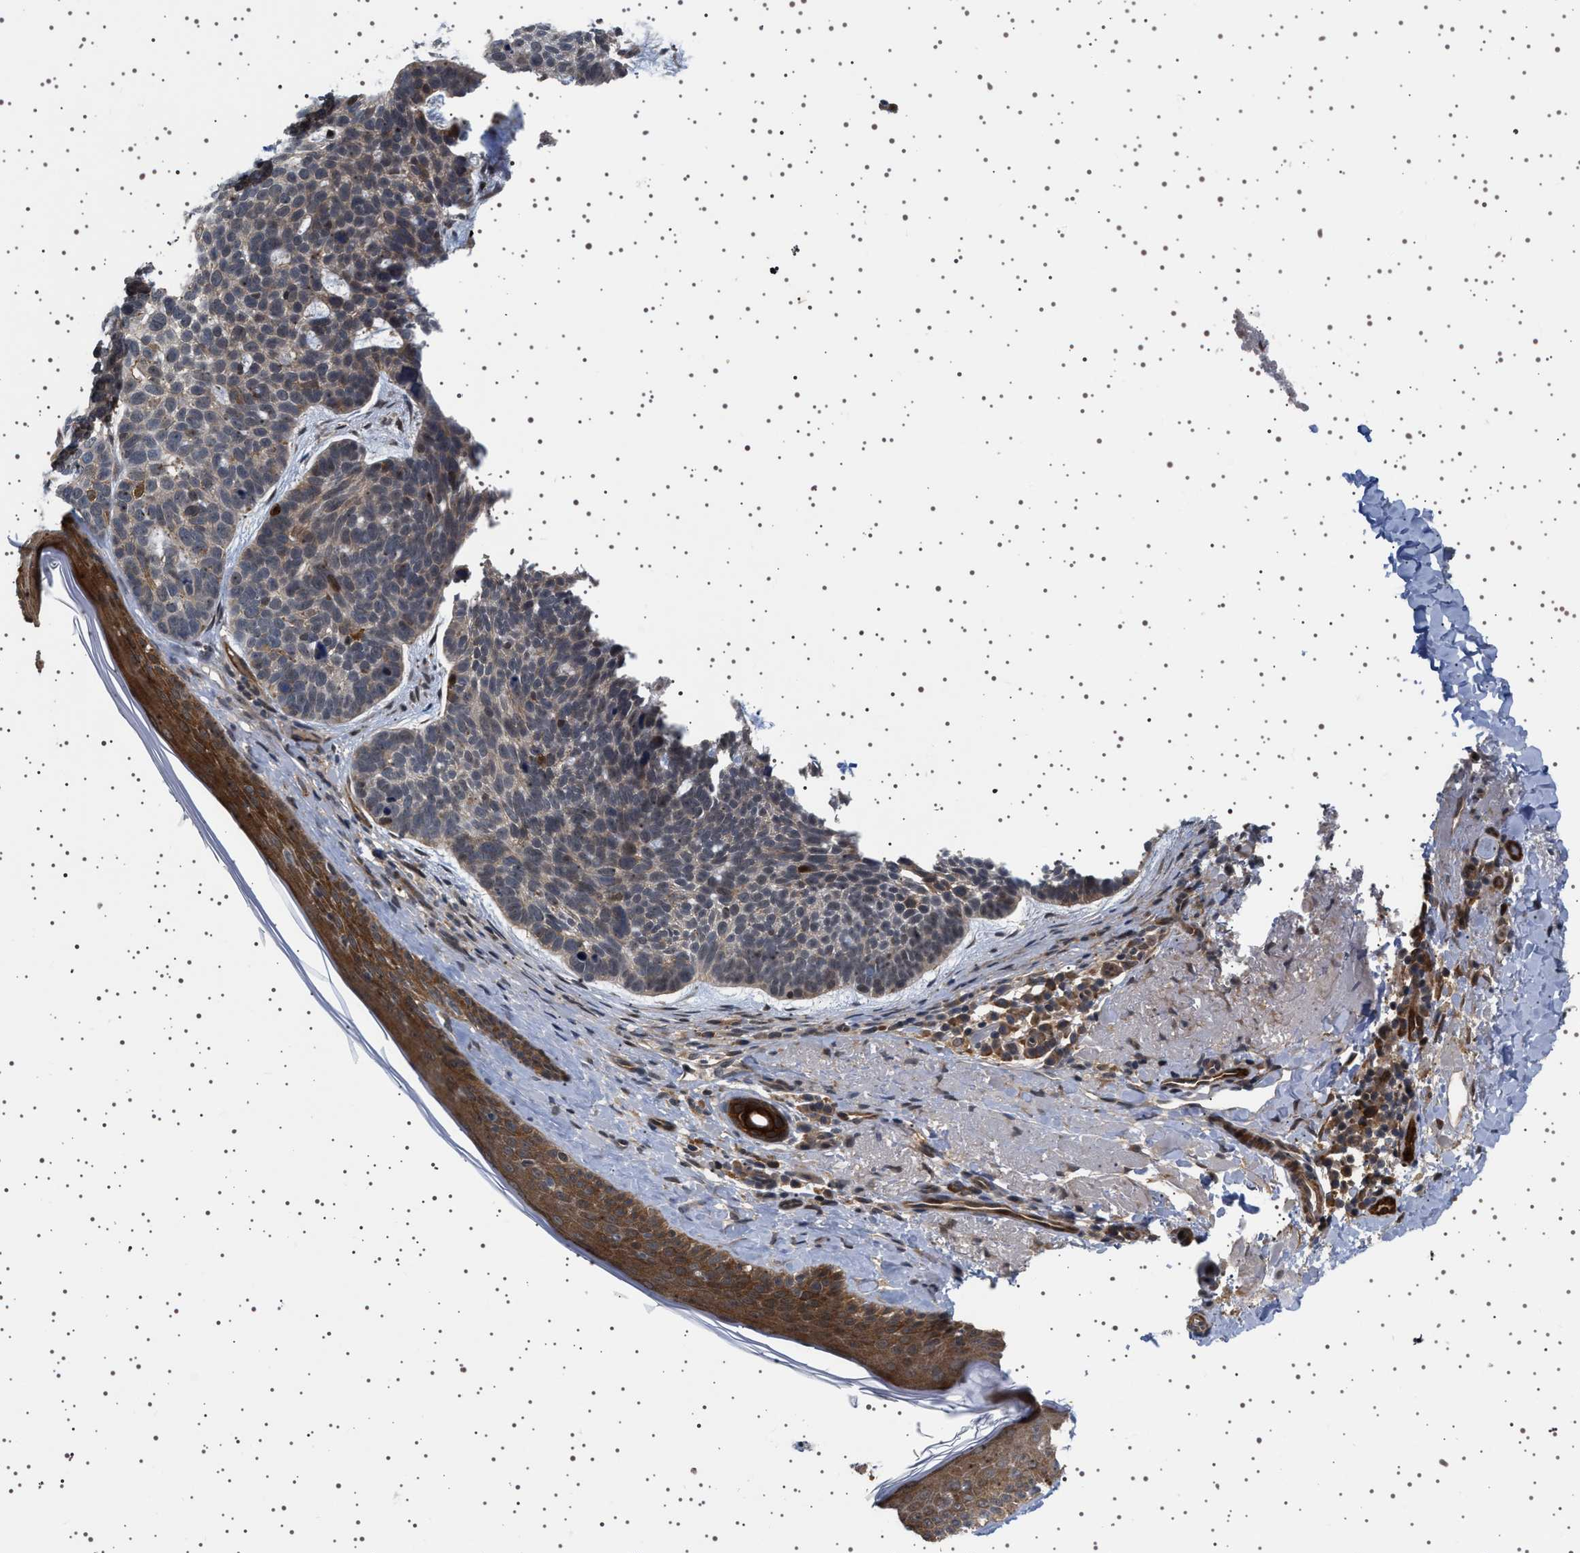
{"staining": {"intensity": "weak", "quantity": "25%-75%", "location": "cytoplasmic/membranous"}, "tissue": "skin cancer", "cell_type": "Tumor cells", "image_type": "cancer", "snomed": [{"axis": "morphology", "description": "Basal cell carcinoma"}, {"axis": "topography", "description": "Skin"}, {"axis": "topography", "description": "Skin of head"}], "caption": "DAB immunohistochemical staining of skin basal cell carcinoma demonstrates weak cytoplasmic/membranous protein expression in approximately 25%-75% of tumor cells.", "gene": "BAG3", "patient": {"sex": "female", "age": 85}}